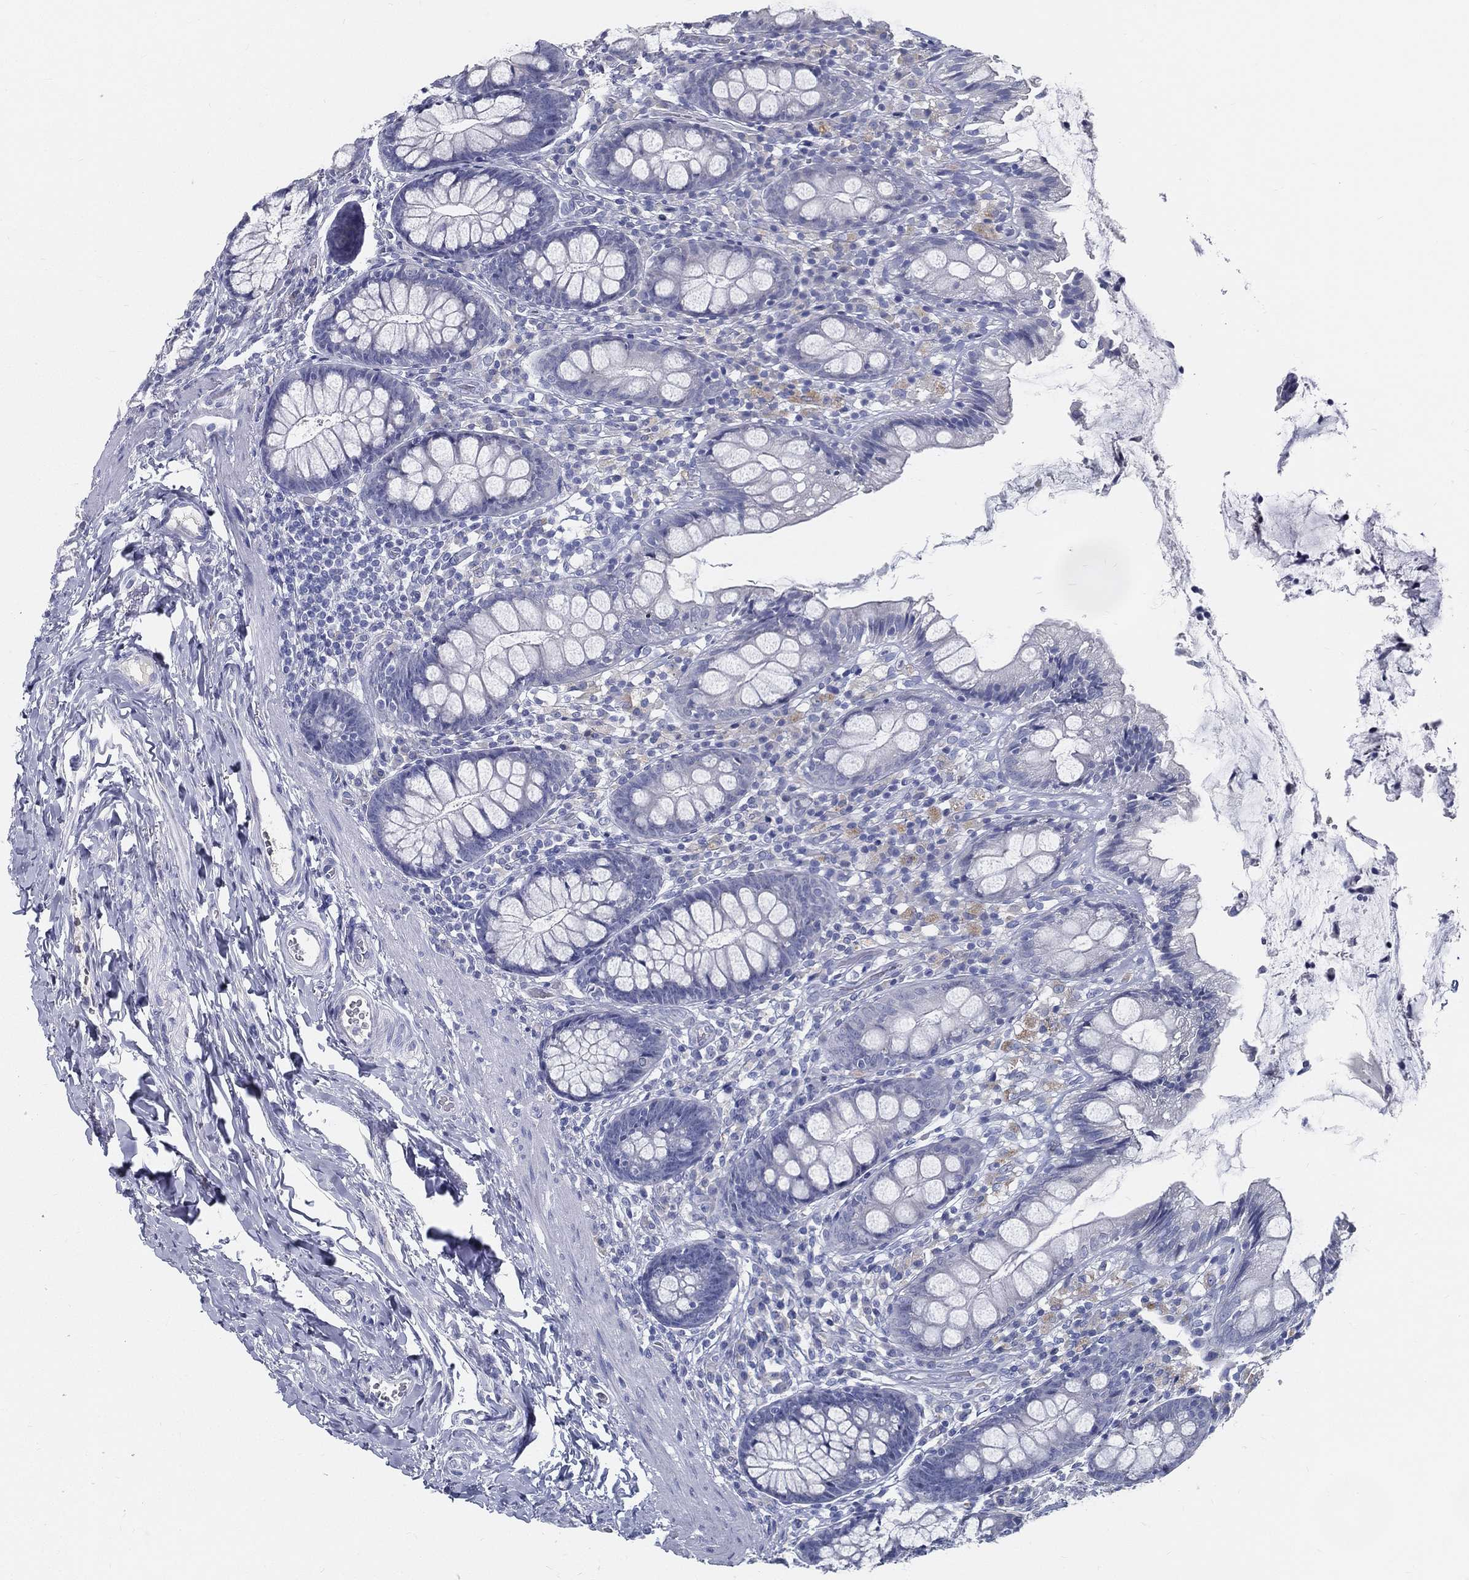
{"staining": {"intensity": "negative", "quantity": "none", "location": "none"}, "tissue": "colon", "cell_type": "Endothelial cells", "image_type": "normal", "snomed": [{"axis": "morphology", "description": "Normal tissue, NOS"}, {"axis": "topography", "description": "Colon"}], "caption": "High magnification brightfield microscopy of benign colon stained with DAB (3,3'-diaminobenzidine) (brown) and counterstained with hematoxylin (blue): endothelial cells show no significant staining. (Brightfield microscopy of DAB (3,3'-diaminobenzidine) immunohistochemistry (IHC) at high magnification).", "gene": "STS", "patient": {"sex": "female", "age": 86}}